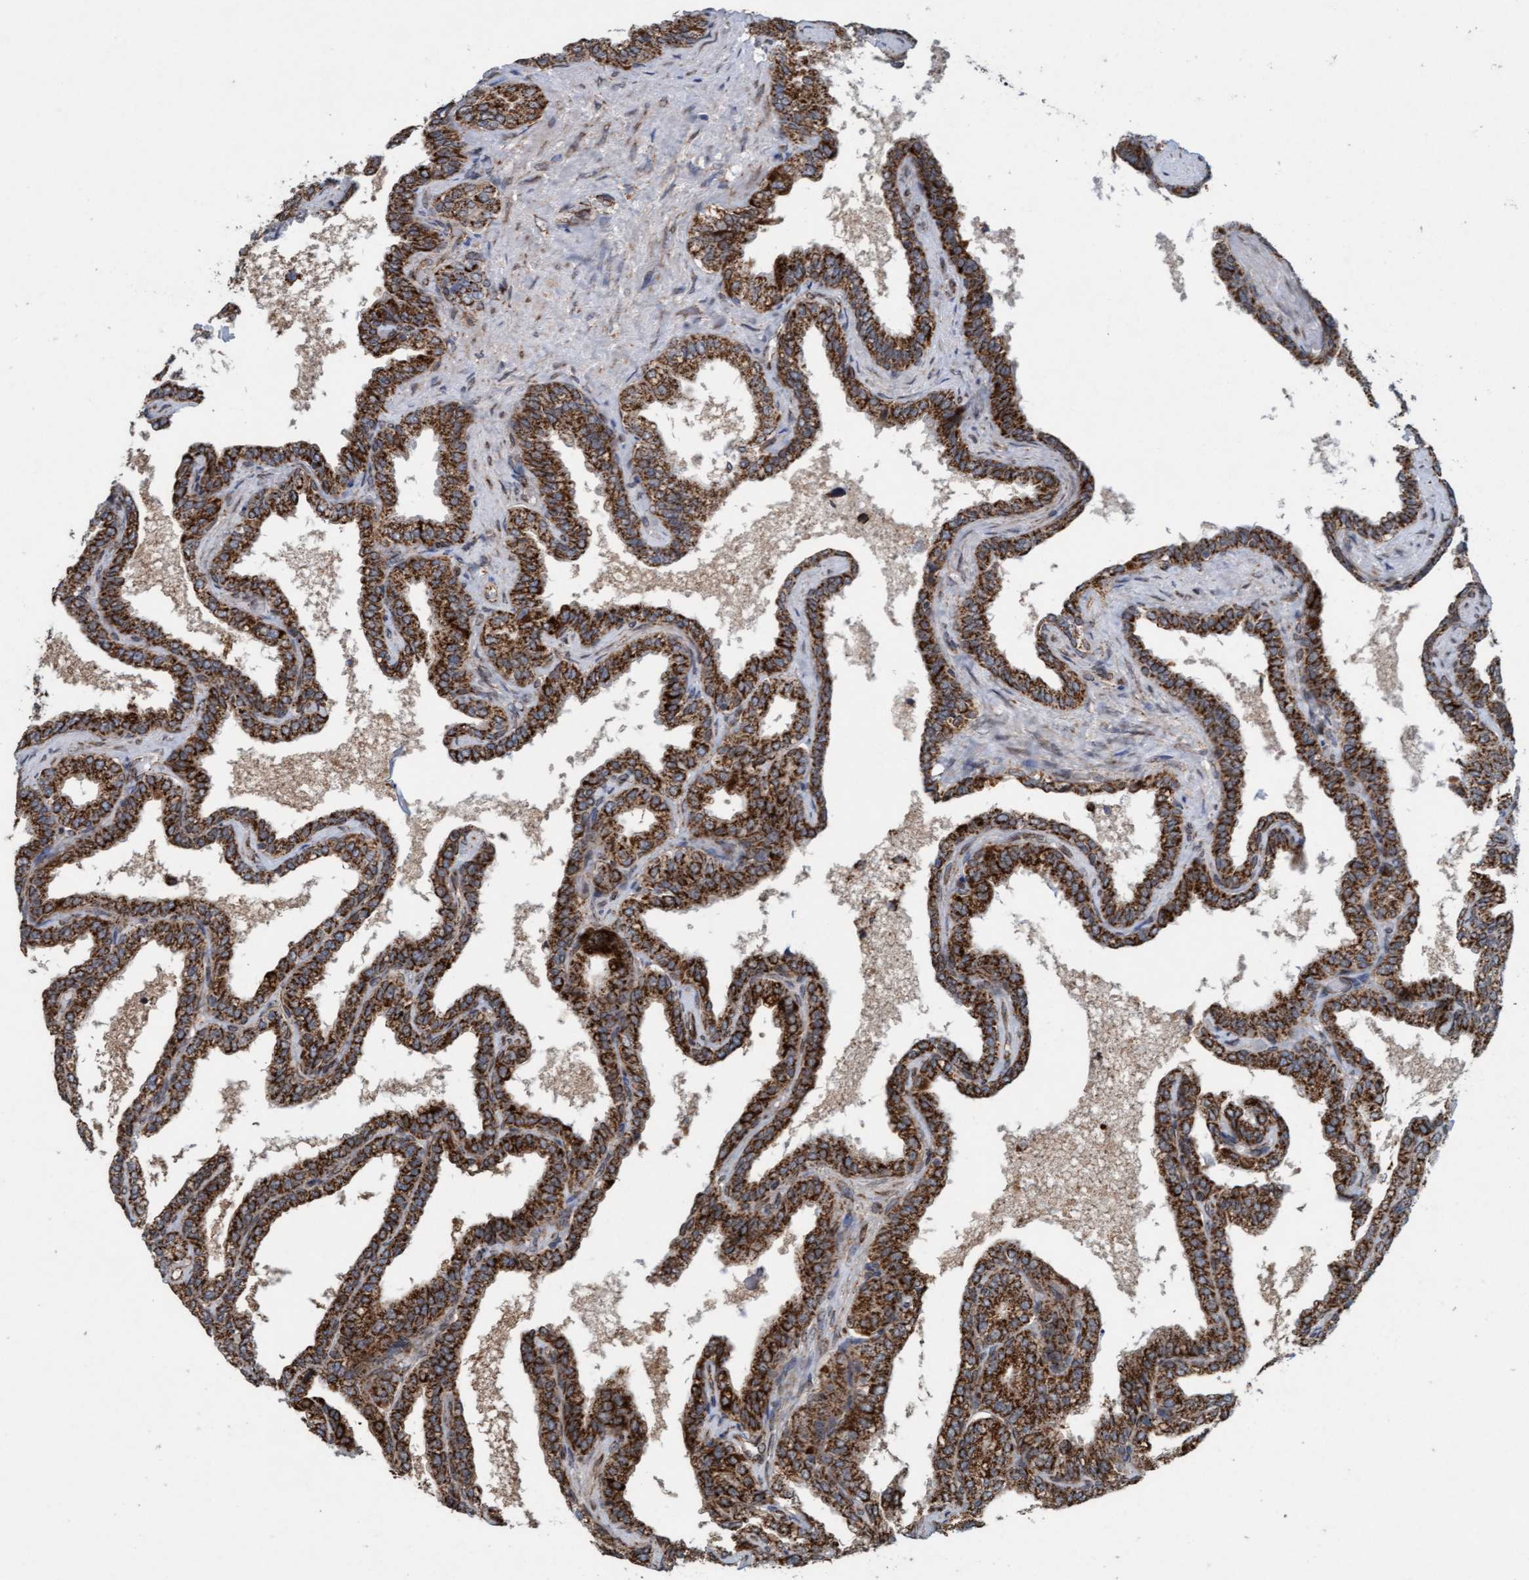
{"staining": {"intensity": "strong", "quantity": ">75%", "location": "cytoplasmic/membranous"}, "tissue": "seminal vesicle", "cell_type": "Glandular cells", "image_type": "normal", "snomed": [{"axis": "morphology", "description": "Normal tissue, NOS"}, {"axis": "topography", "description": "Seminal veicle"}], "caption": "Protein analysis of normal seminal vesicle demonstrates strong cytoplasmic/membranous staining in about >75% of glandular cells.", "gene": "MRPS23", "patient": {"sex": "male", "age": 46}}